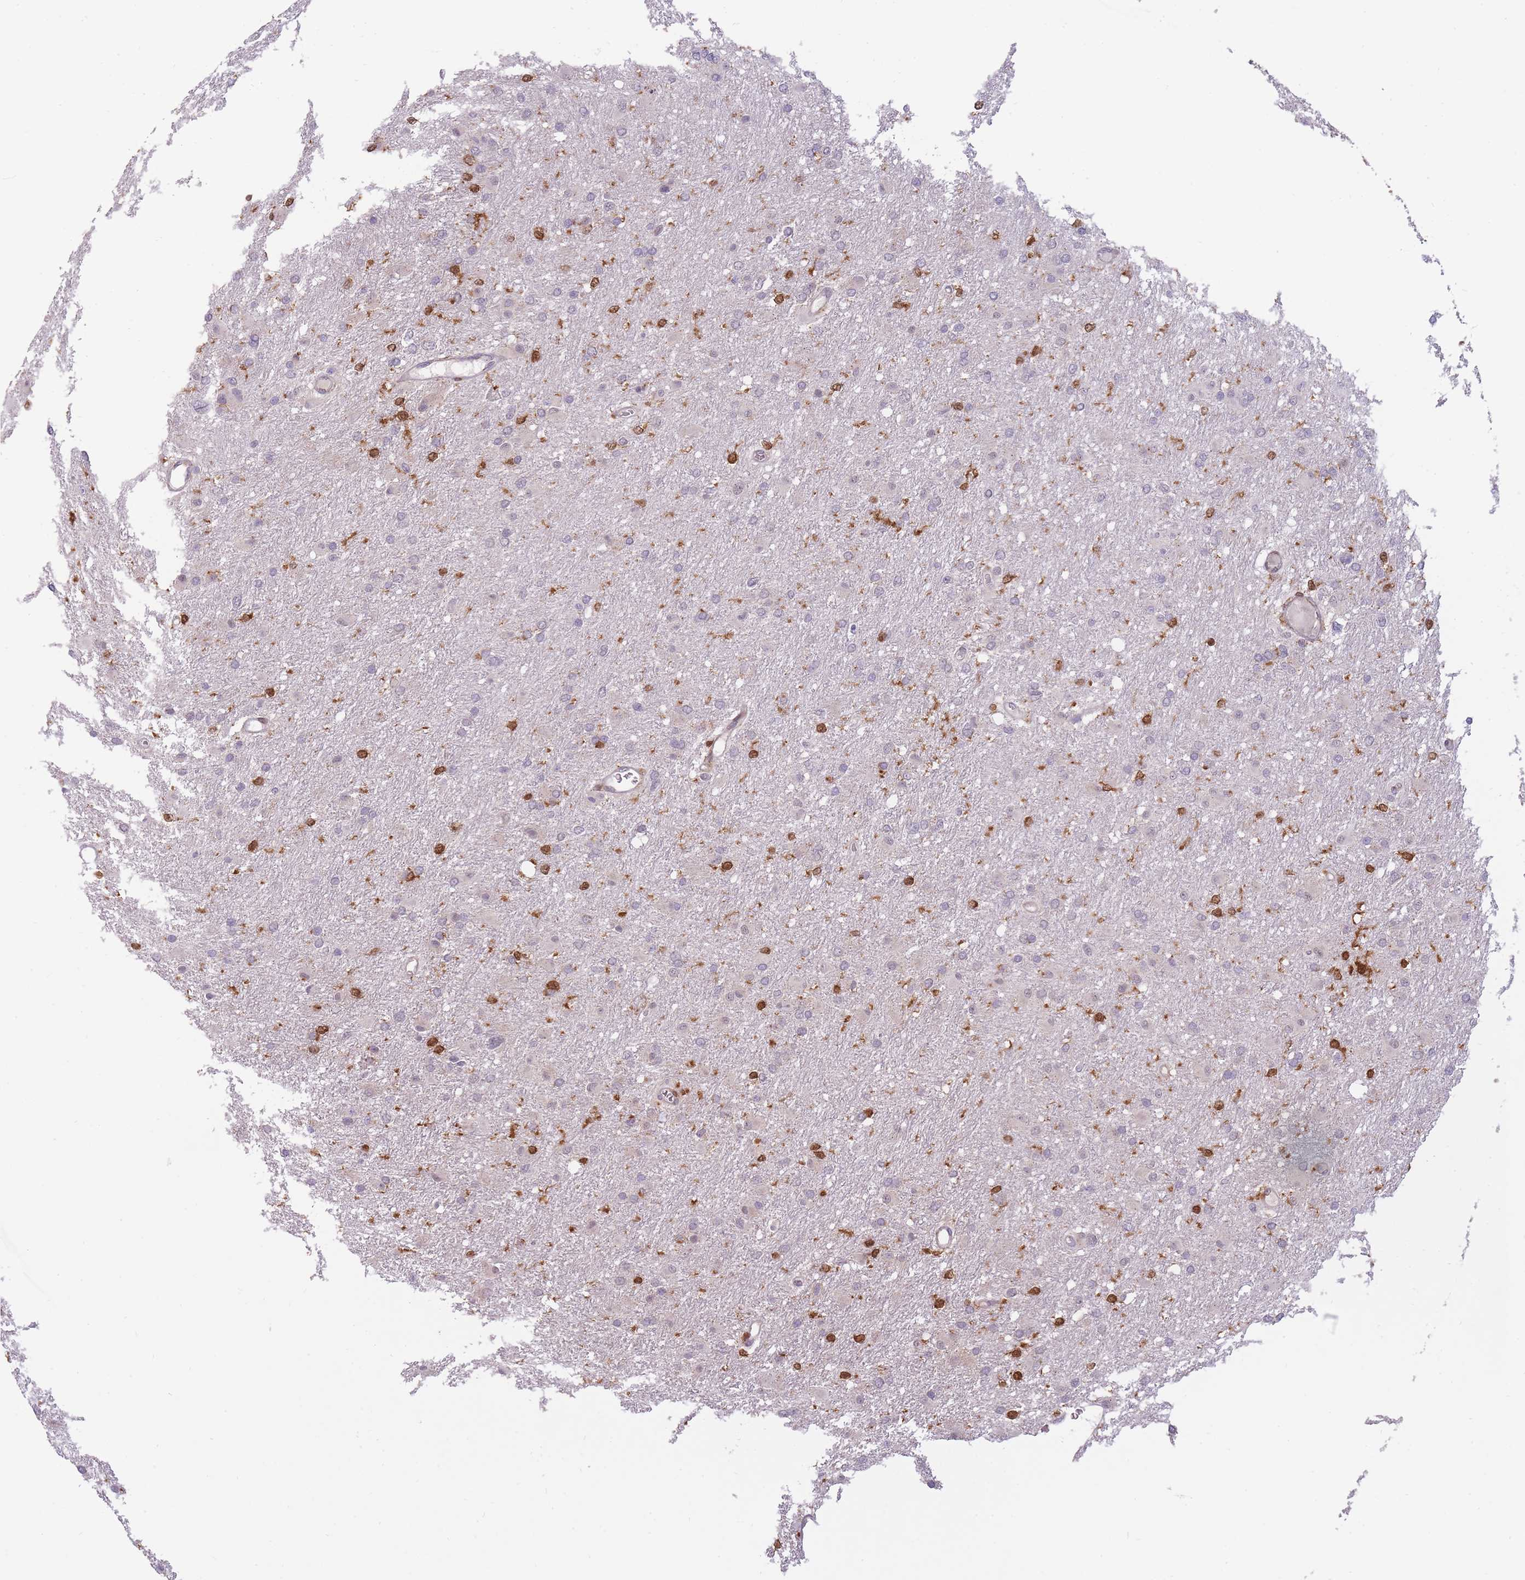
{"staining": {"intensity": "negative", "quantity": "none", "location": "none"}, "tissue": "glioma", "cell_type": "Tumor cells", "image_type": "cancer", "snomed": [{"axis": "morphology", "description": "Glioma, malignant, High grade"}, {"axis": "topography", "description": "Cerebral cortex"}], "caption": "There is no significant staining in tumor cells of glioma.", "gene": "LGALS9", "patient": {"sex": "female", "age": 36}}